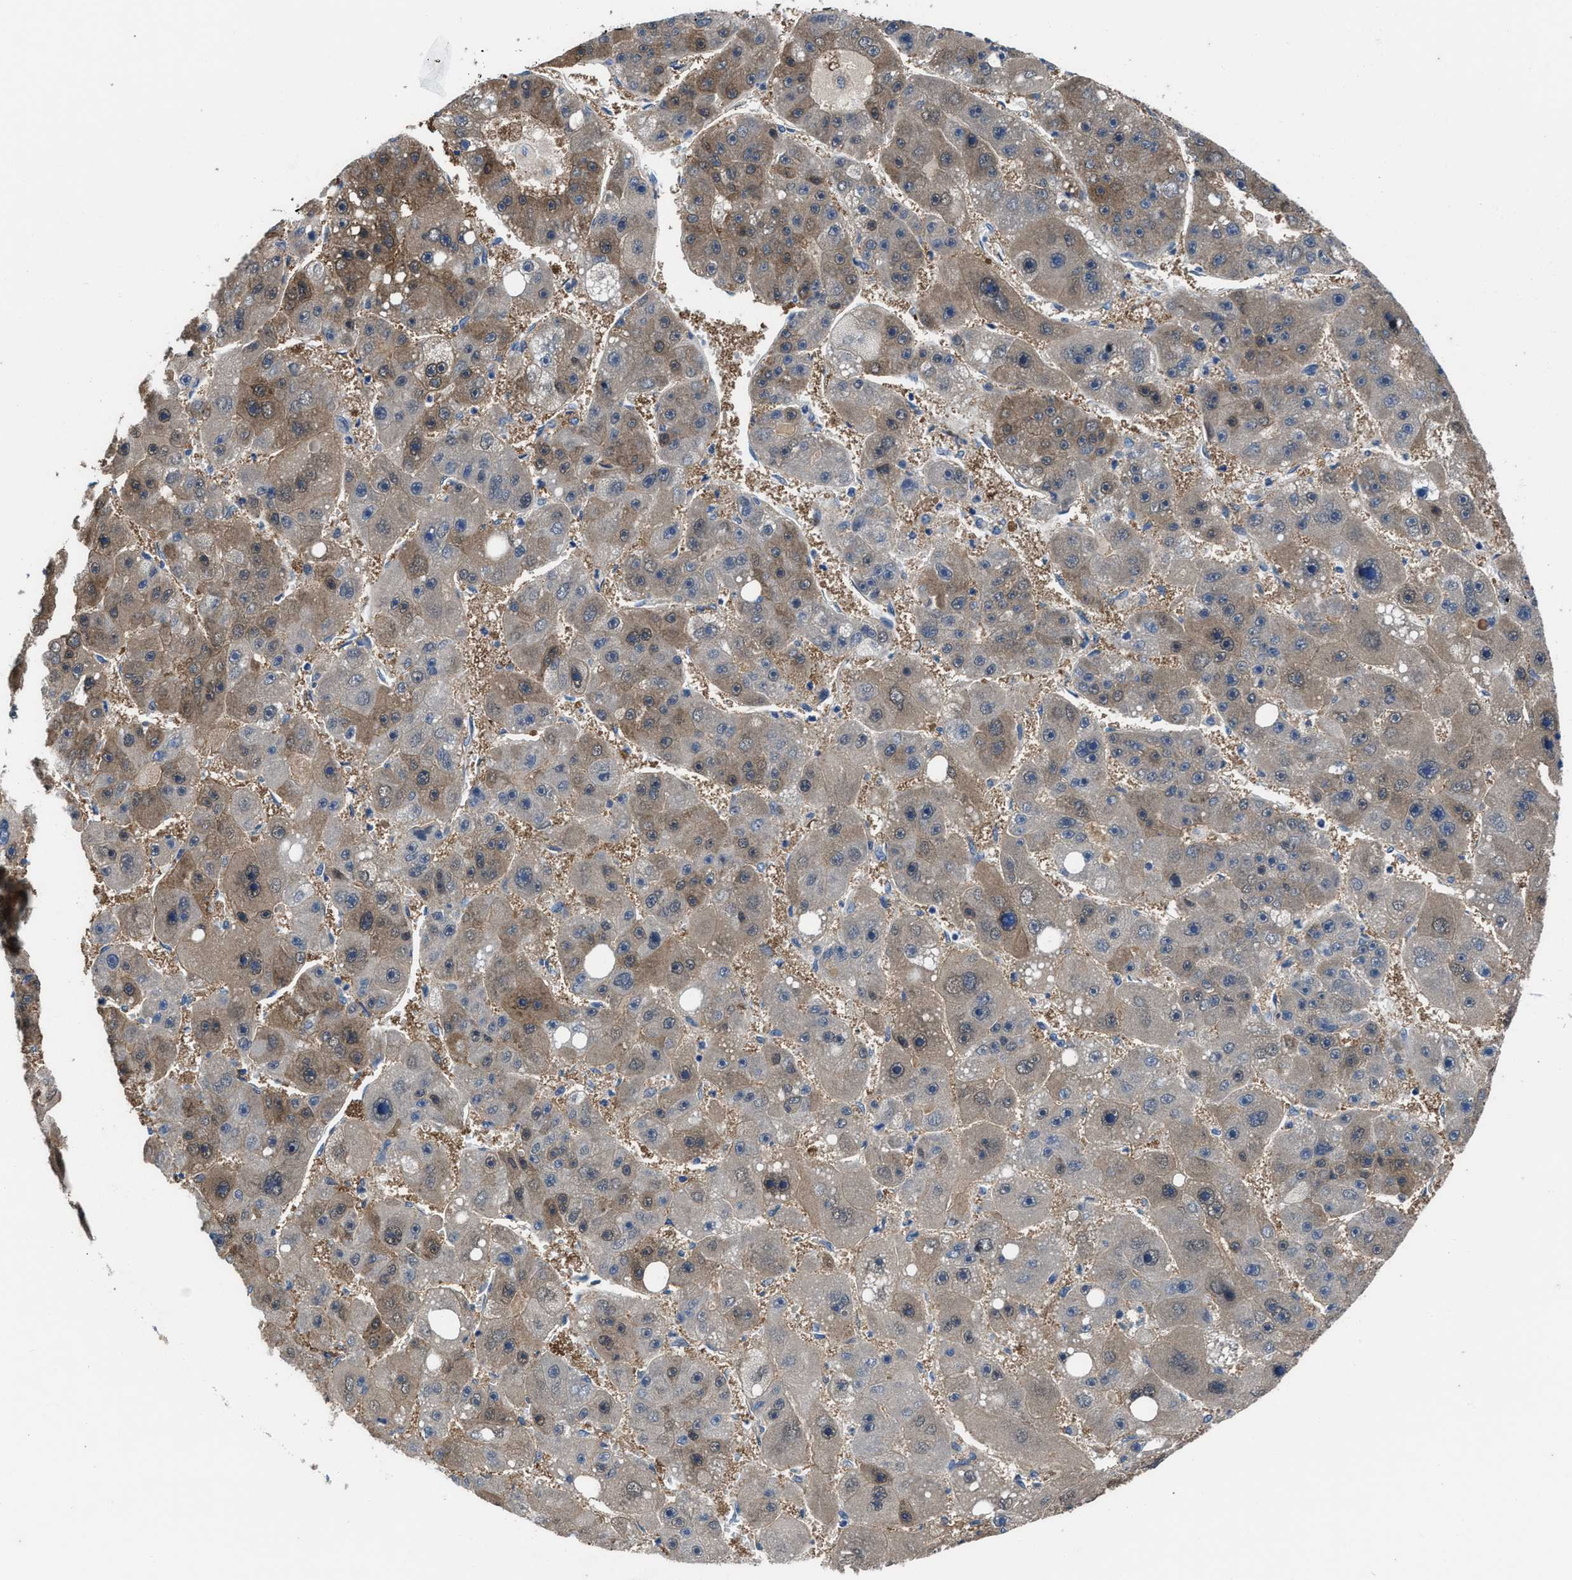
{"staining": {"intensity": "weak", "quantity": "25%-75%", "location": "cytoplasmic/membranous"}, "tissue": "liver cancer", "cell_type": "Tumor cells", "image_type": "cancer", "snomed": [{"axis": "morphology", "description": "Carcinoma, Hepatocellular, NOS"}, {"axis": "topography", "description": "Liver"}], "caption": "A histopathology image of human hepatocellular carcinoma (liver) stained for a protein displays weak cytoplasmic/membranous brown staining in tumor cells. The protein is shown in brown color, while the nuclei are stained blue.", "gene": "NUDT5", "patient": {"sex": "female", "age": 61}}